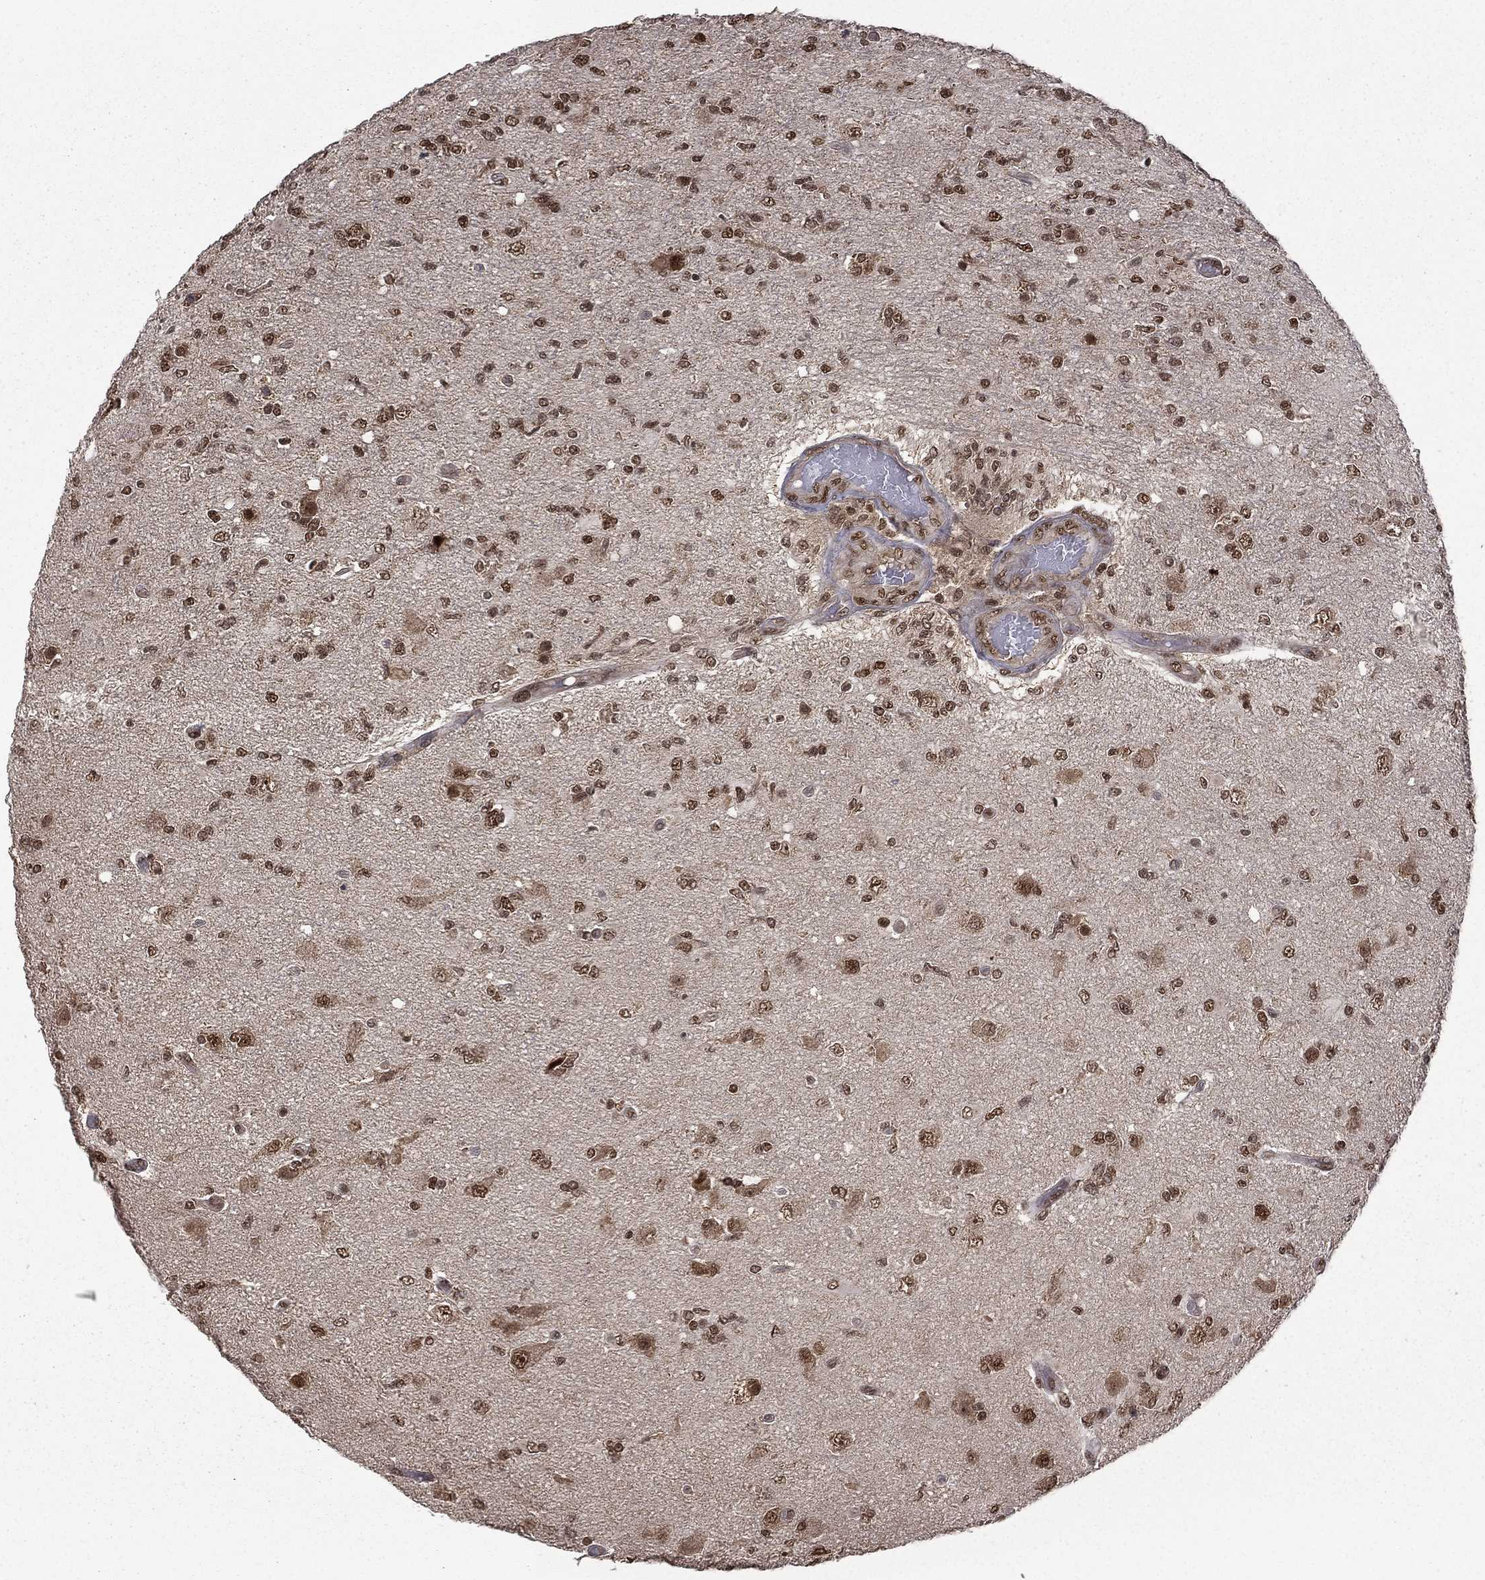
{"staining": {"intensity": "moderate", "quantity": ">75%", "location": "nuclear"}, "tissue": "glioma", "cell_type": "Tumor cells", "image_type": "cancer", "snomed": [{"axis": "morphology", "description": "Glioma, malignant, High grade"}, {"axis": "topography", "description": "Cerebral cortex"}], "caption": "The photomicrograph displays a brown stain indicating the presence of a protein in the nuclear of tumor cells in glioma. The protein of interest is stained brown, and the nuclei are stained in blue (DAB IHC with brightfield microscopy, high magnification).", "gene": "JMJD6", "patient": {"sex": "male", "age": 70}}